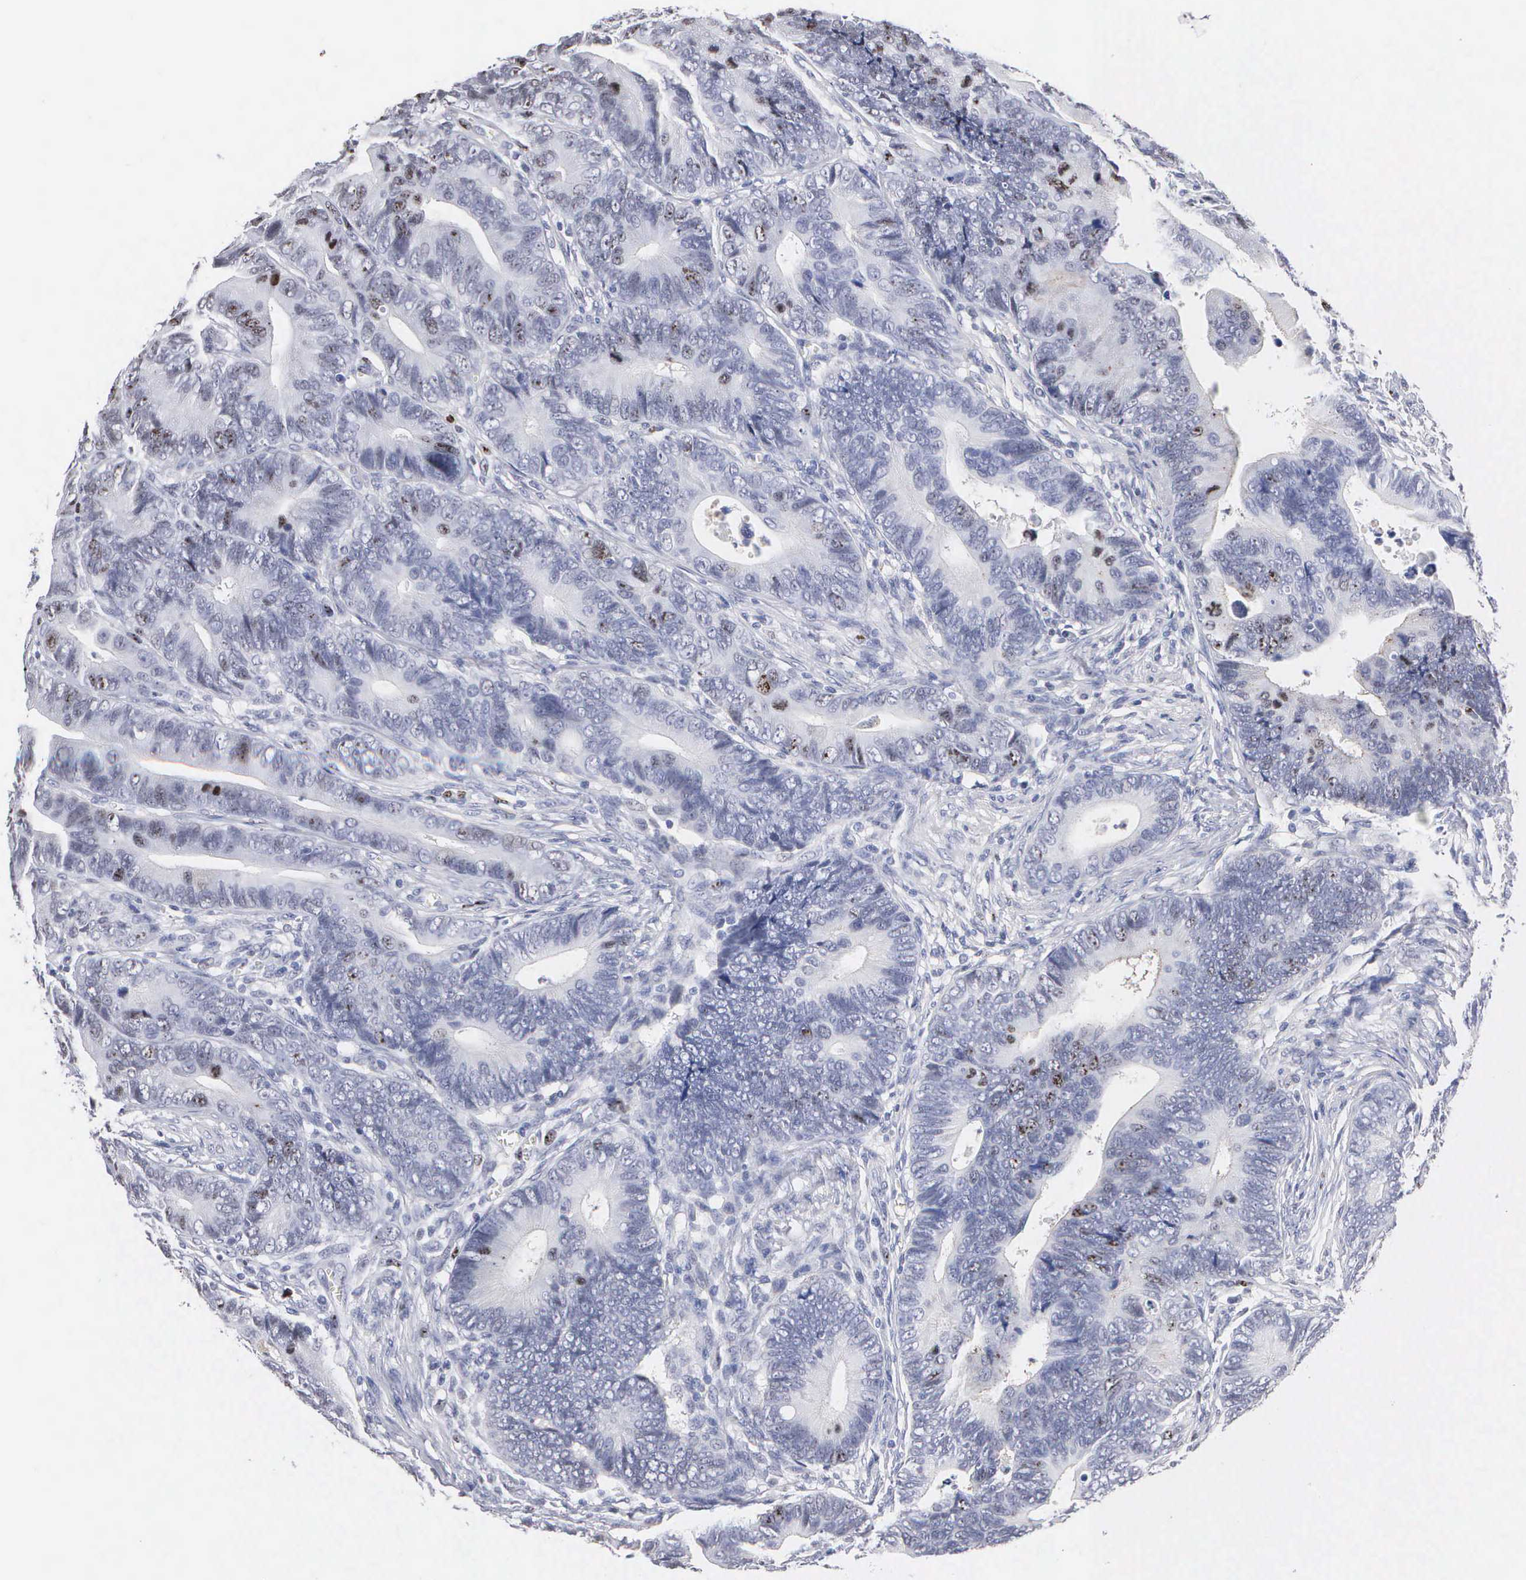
{"staining": {"intensity": "moderate", "quantity": "<25%", "location": "cytoplasmic/membranous,nuclear"}, "tissue": "colorectal cancer", "cell_type": "Tumor cells", "image_type": "cancer", "snomed": [{"axis": "morphology", "description": "Adenocarcinoma, NOS"}, {"axis": "topography", "description": "Colon"}], "caption": "There is low levels of moderate cytoplasmic/membranous and nuclear positivity in tumor cells of colorectal adenocarcinoma, as demonstrated by immunohistochemical staining (brown color).", "gene": "KDM6A", "patient": {"sex": "female", "age": 78}}